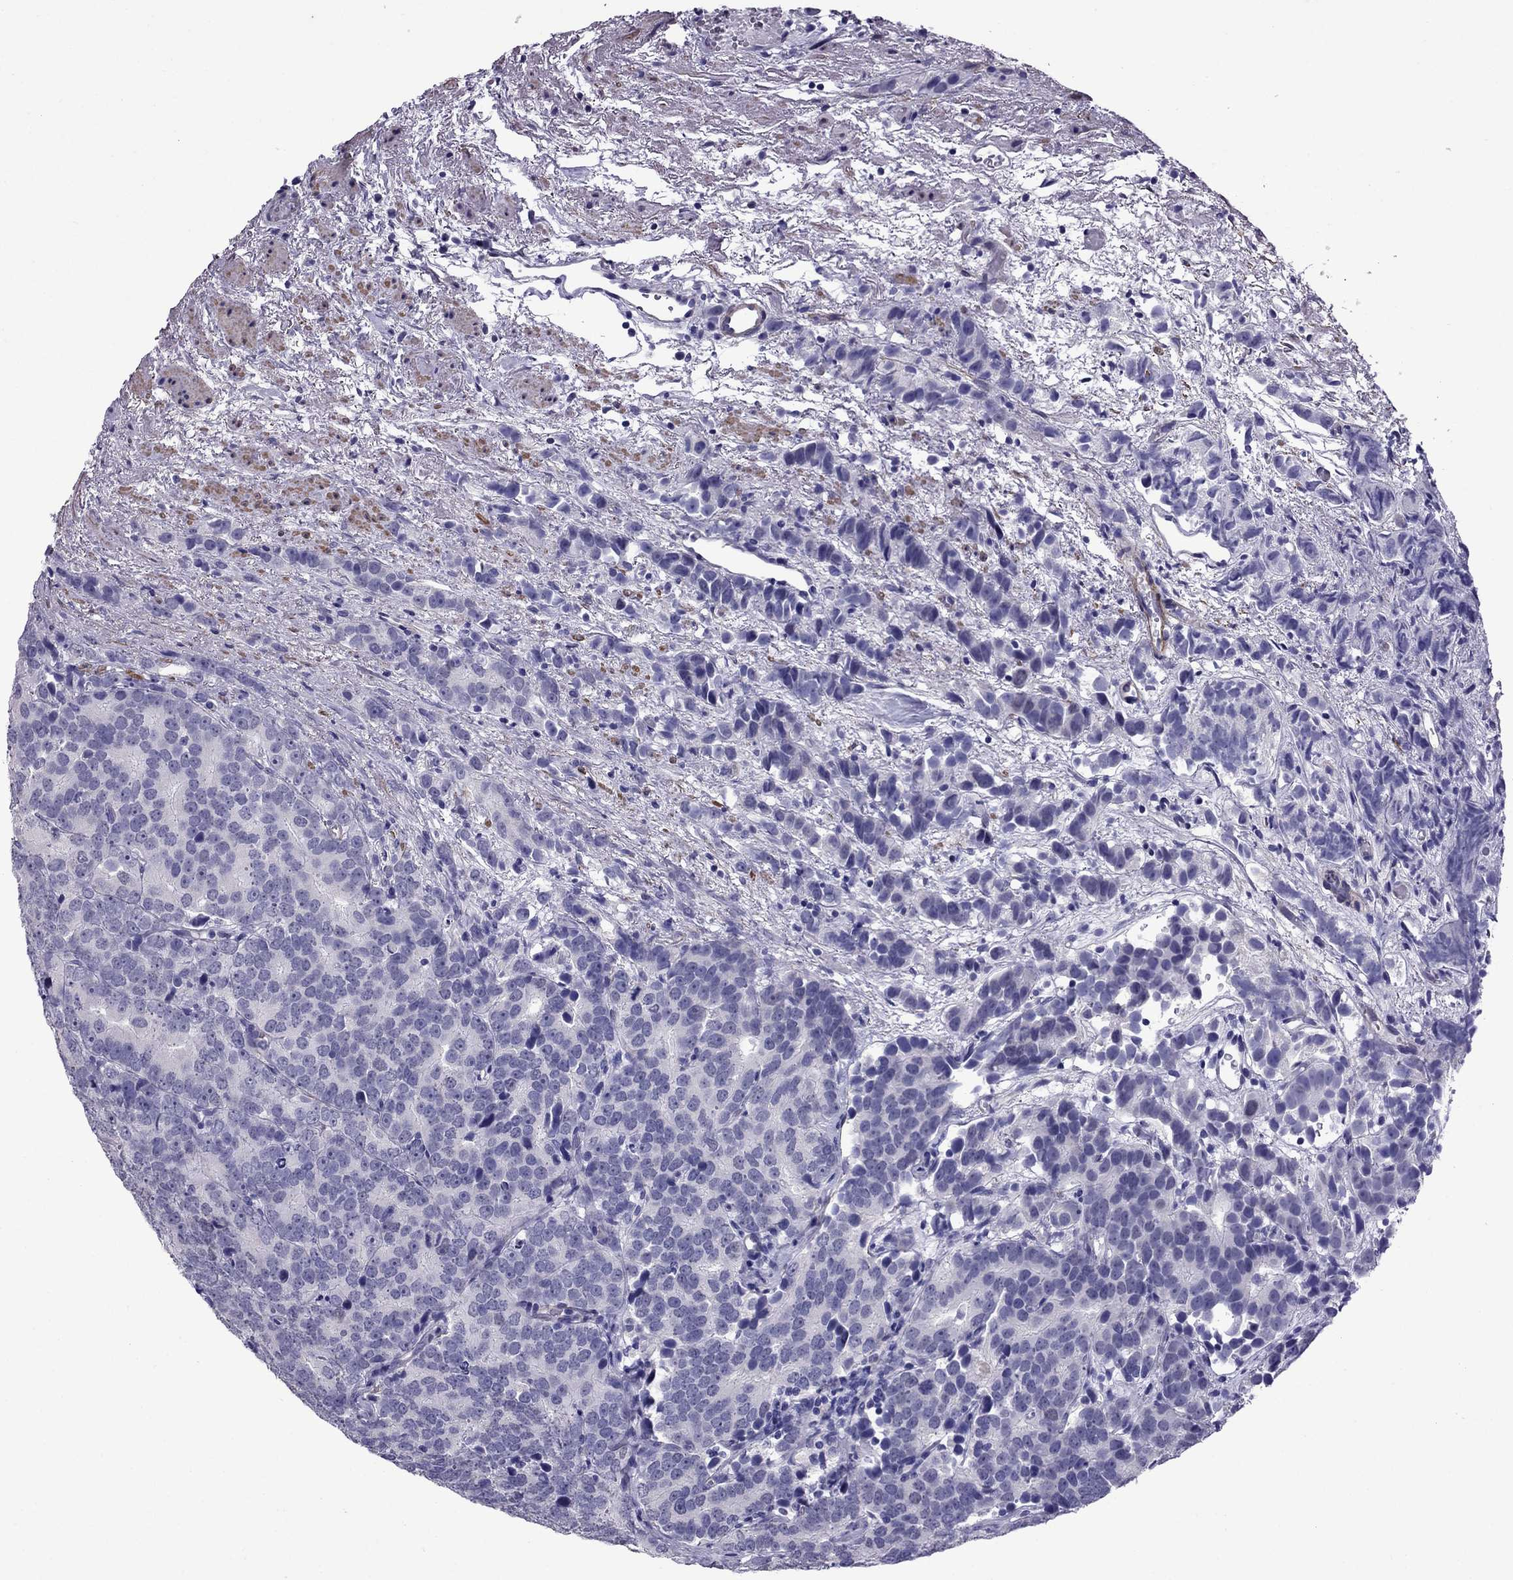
{"staining": {"intensity": "negative", "quantity": "none", "location": "none"}, "tissue": "prostate cancer", "cell_type": "Tumor cells", "image_type": "cancer", "snomed": [{"axis": "morphology", "description": "Adenocarcinoma, High grade"}, {"axis": "topography", "description": "Prostate"}], "caption": "There is no significant staining in tumor cells of prostate cancer. (Stains: DAB (3,3'-diaminobenzidine) IHC with hematoxylin counter stain, Microscopy: brightfield microscopy at high magnification).", "gene": "CHRNA5", "patient": {"sex": "male", "age": 90}}